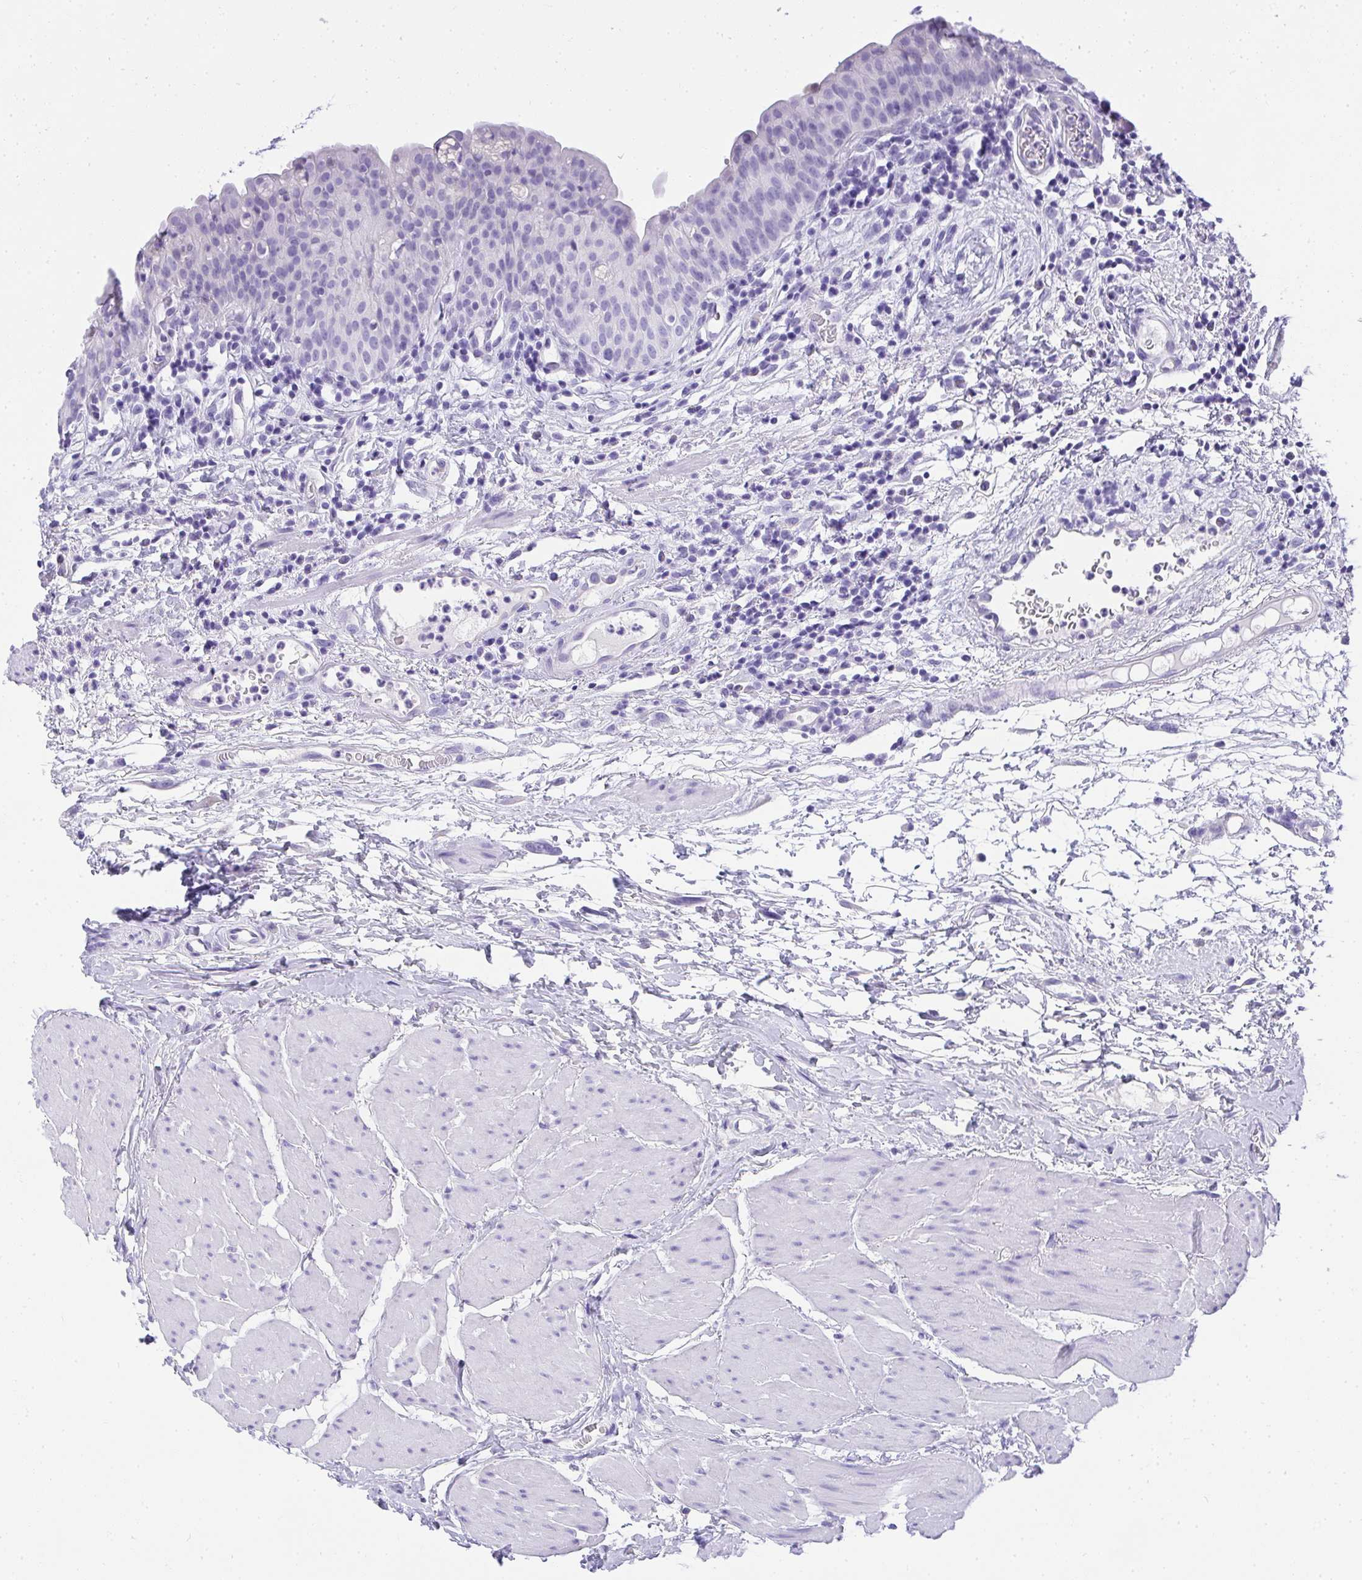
{"staining": {"intensity": "negative", "quantity": "none", "location": "none"}, "tissue": "urinary bladder", "cell_type": "Urothelial cells", "image_type": "normal", "snomed": [{"axis": "morphology", "description": "Normal tissue, NOS"}, {"axis": "morphology", "description": "Inflammation, NOS"}, {"axis": "topography", "description": "Urinary bladder"}], "caption": "This photomicrograph is of benign urinary bladder stained with immunohistochemistry to label a protein in brown with the nuclei are counter-stained blue. There is no staining in urothelial cells.", "gene": "AVIL", "patient": {"sex": "male", "age": 57}}